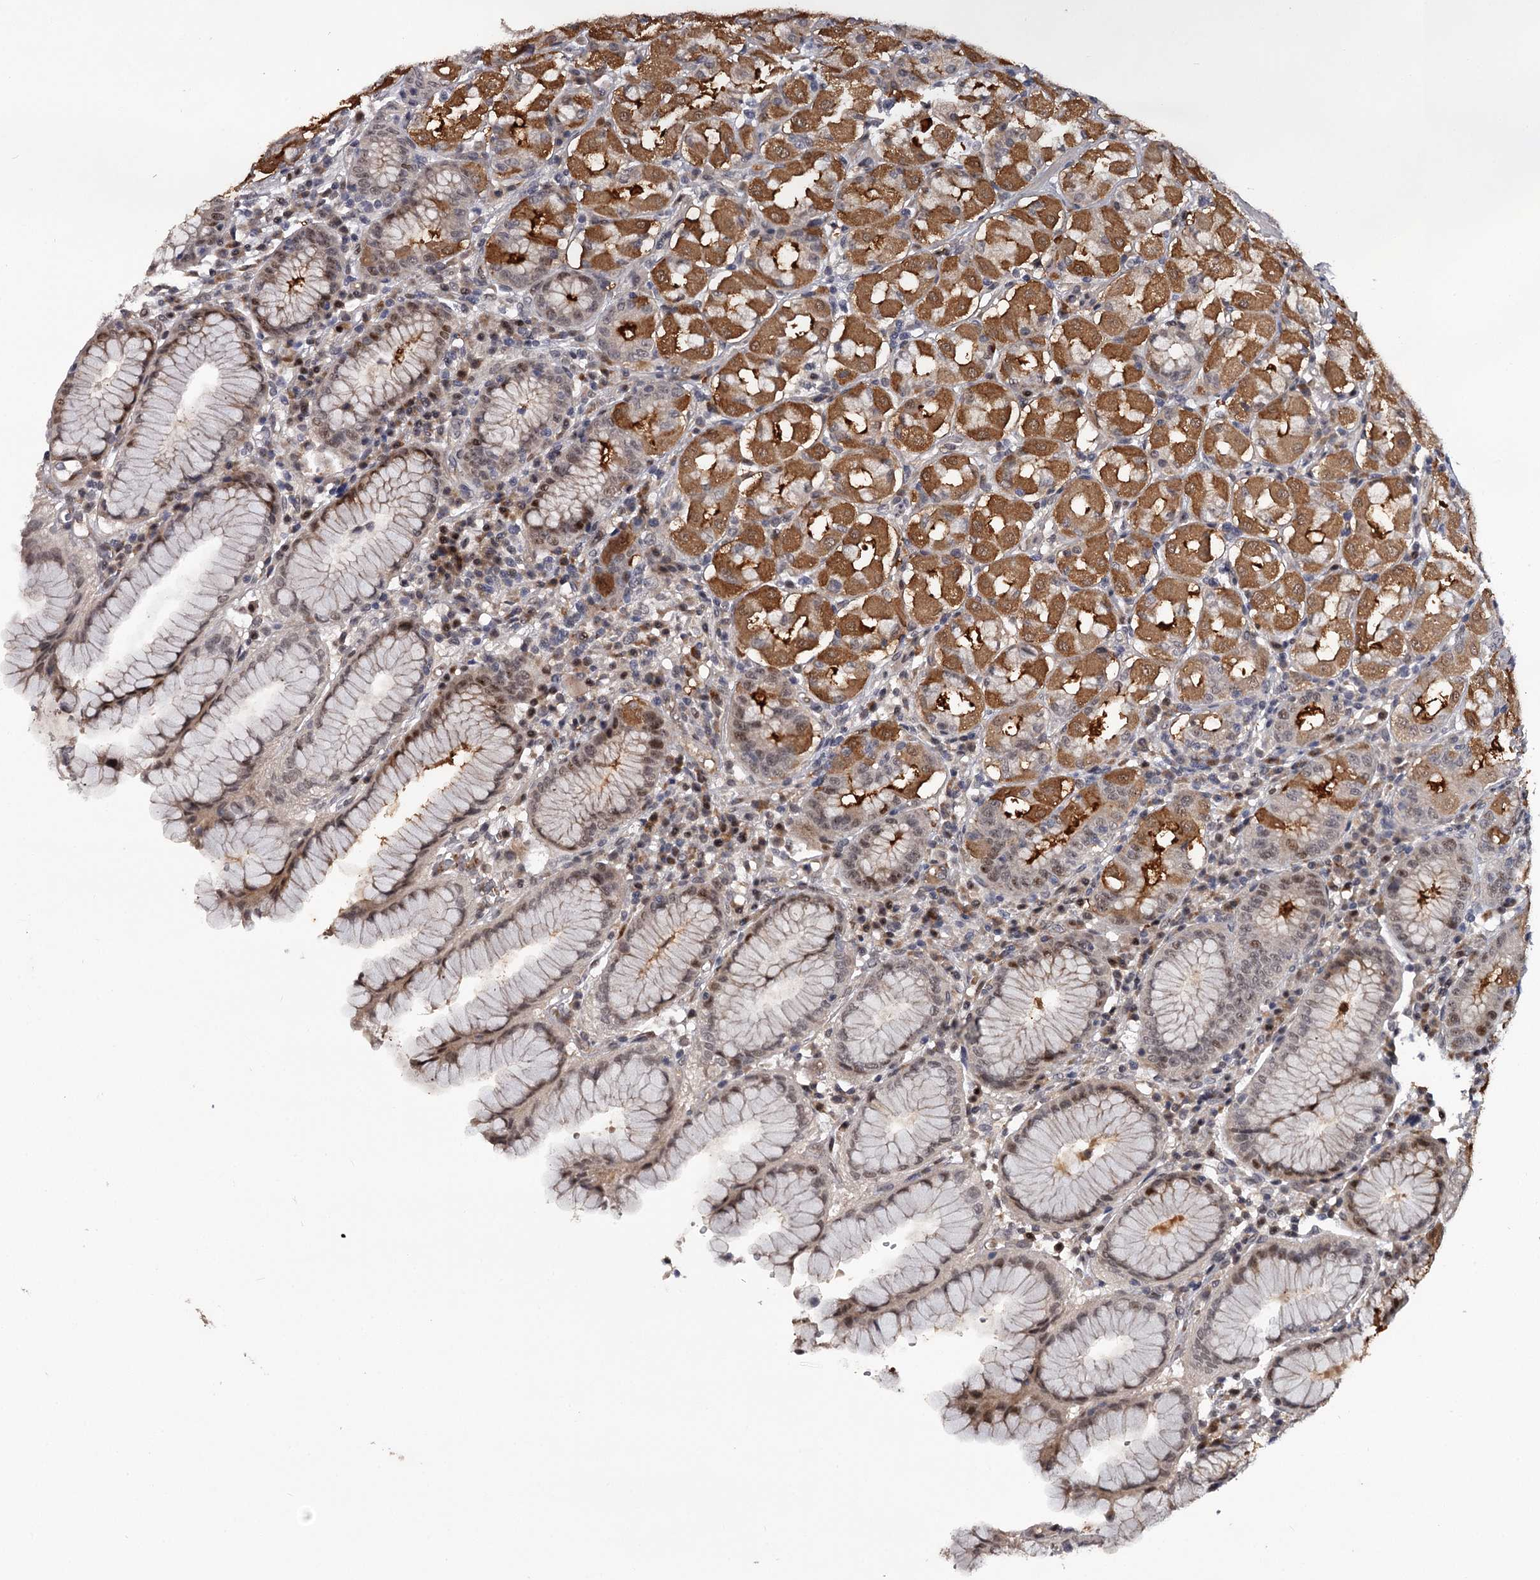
{"staining": {"intensity": "moderate", "quantity": "25%-75%", "location": "cytoplasmic/membranous,nuclear"}, "tissue": "stomach", "cell_type": "Glandular cells", "image_type": "normal", "snomed": [{"axis": "morphology", "description": "Normal tissue, NOS"}, {"axis": "topography", "description": "Stomach"}, {"axis": "topography", "description": "Stomach, lower"}], "caption": "Stomach was stained to show a protein in brown. There is medium levels of moderate cytoplasmic/membranous,nuclear staining in approximately 25%-75% of glandular cells. The protein of interest is stained brown, and the nuclei are stained in blue (DAB (3,3'-diaminobenzidine) IHC with brightfield microscopy, high magnification).", "gene": "RNF44", "patient": {"sex": "female", "age": 56}}